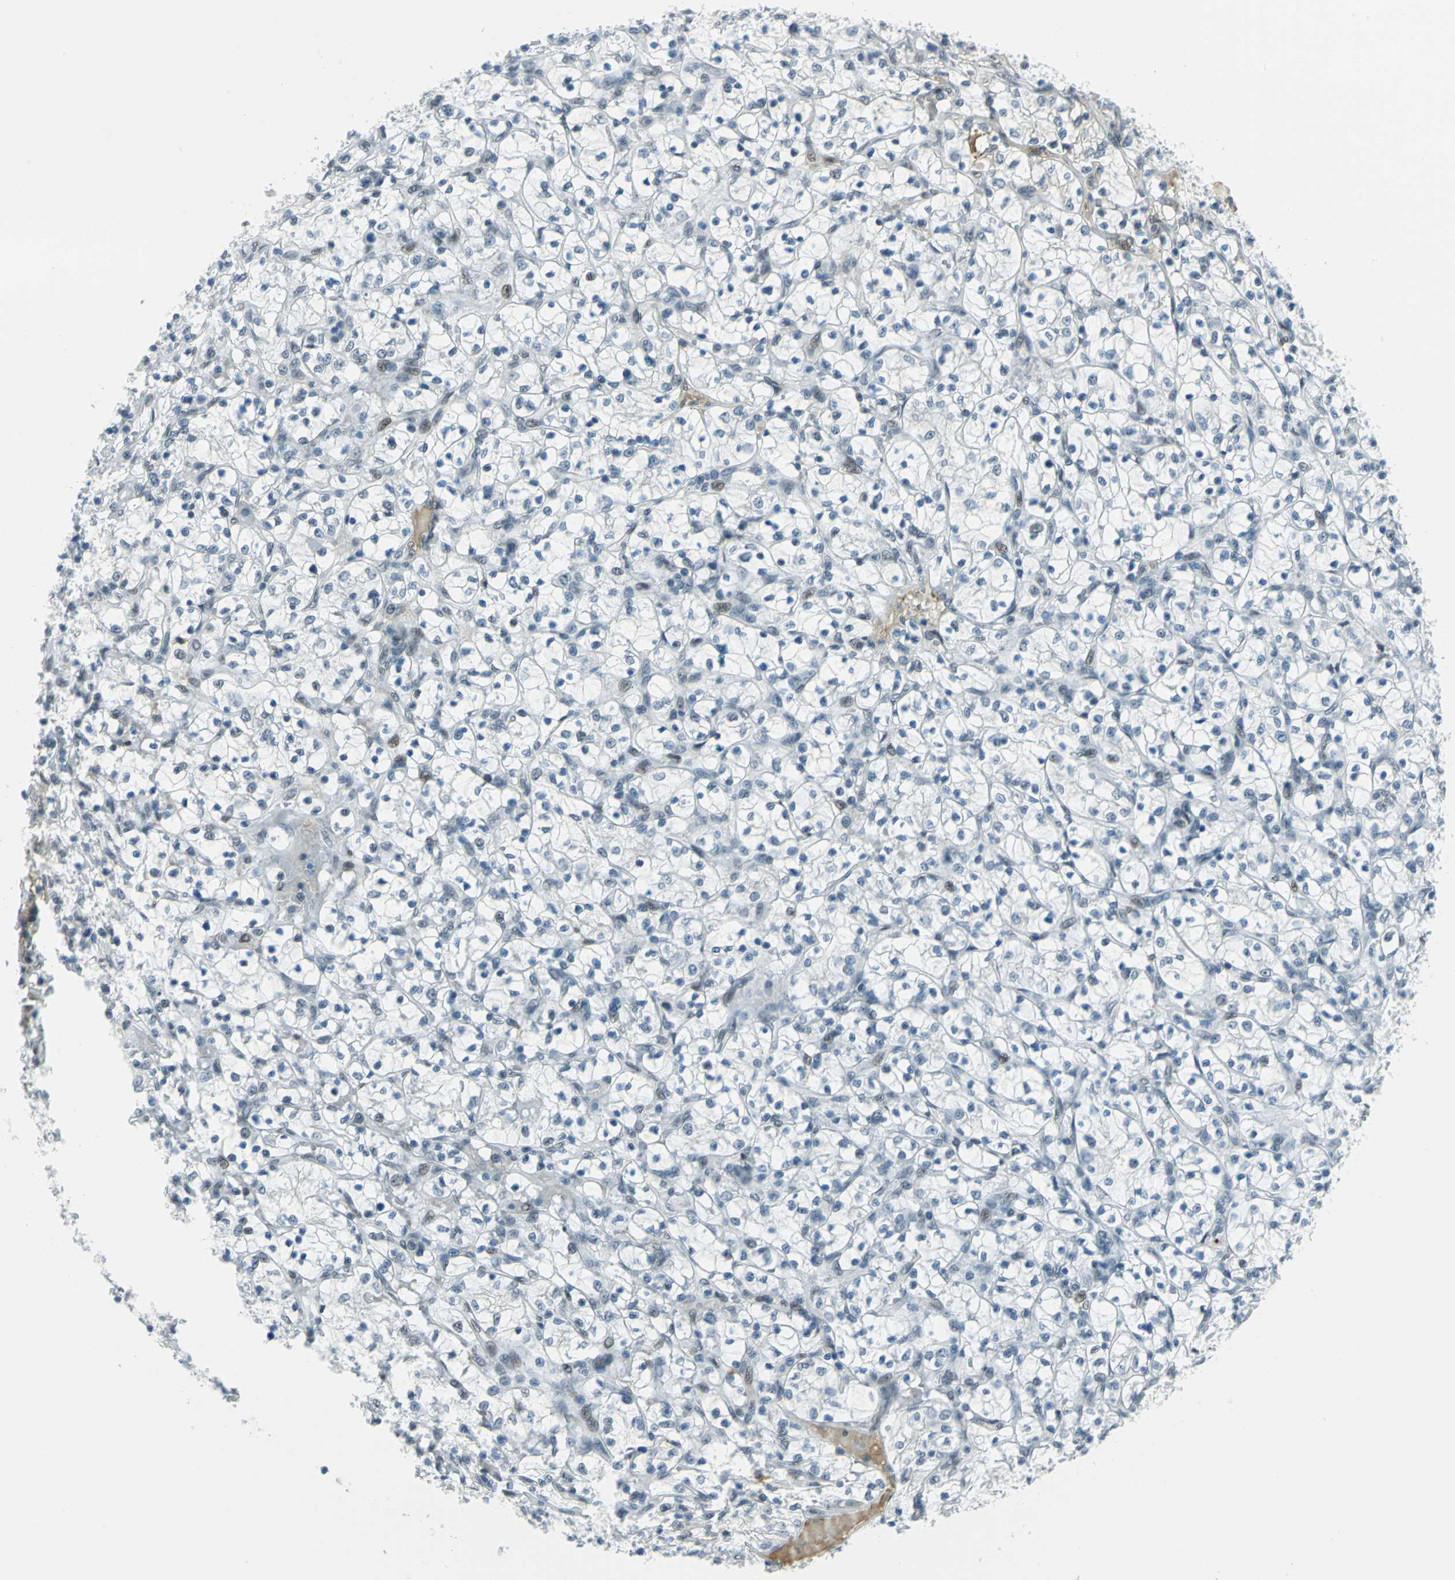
{"staining": {"intensity": "weak", "quantity": "<25%", "location": "nuclear"}, "tissue": "renal cancer", "cell_type": "Tumor cells", "image_type": "cancer", "snomed": [{"axis": "morphology", "description": "Adenocarcinoma, NOS"}, {"axis": "topography", "description": "Kidney"}], "caption": "Immunohistochemical staining of human adenocarcinoma (renal) displays no significant positivity in tumor cells.", "gene": "MTMR10", "patient": {"sex": "female", "age": 69}}